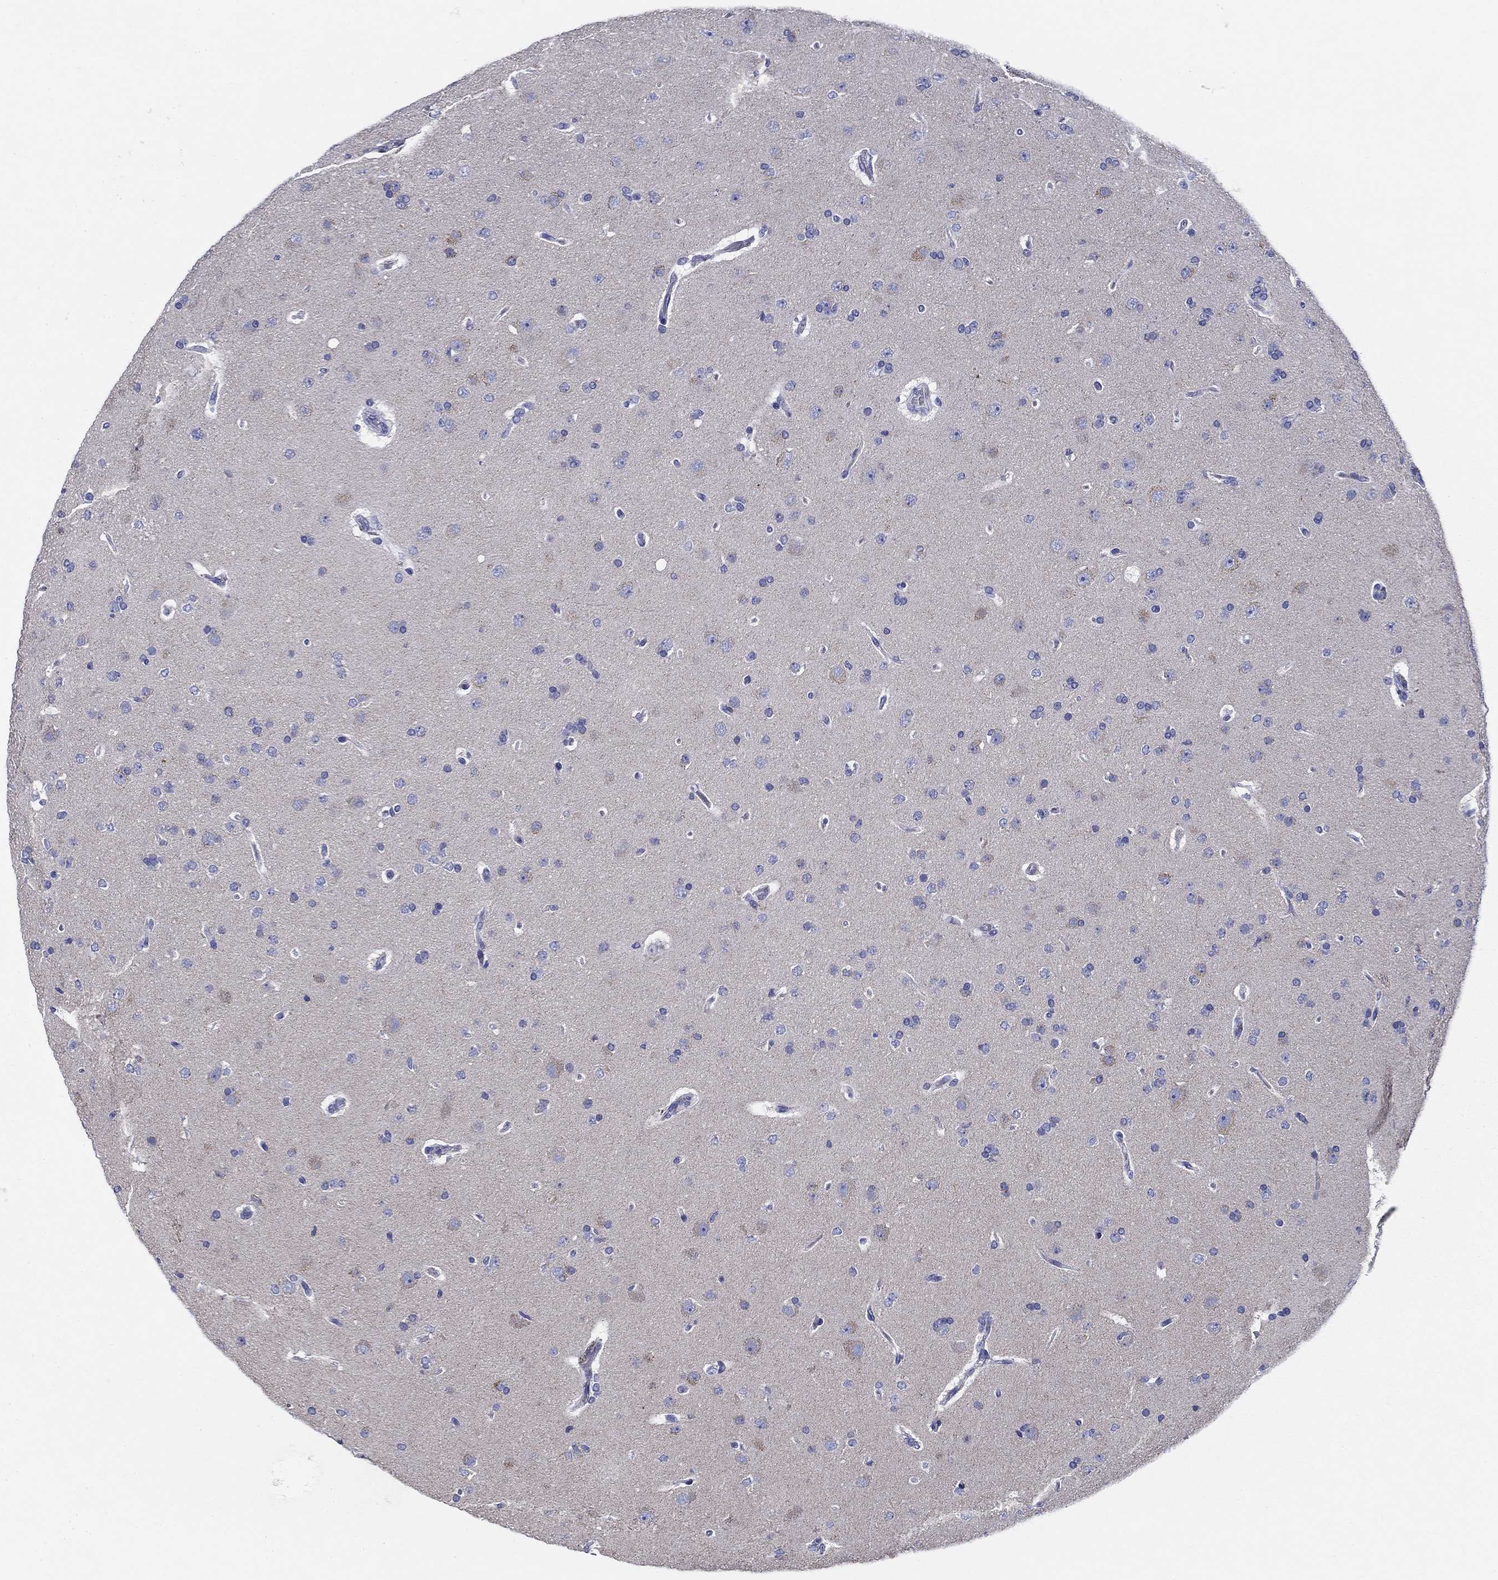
{"staining": {"intensity": "negative", "quantity": "none", "location": "none"}, "tissue": "glioma", "cell_type": "Tumor cells", "image_type": "cancer", "snomed": [{"axis": "morphology", "description": "Glioma, malignant, NOS"}, {"axis": "topography", "description": "Cerebral cortex"}], "caption": "Tumor cells are negative for protein expression in human glioma (malignant). (DAB (3,3'-diaminobenzidine) immunohistochemistry (IHC), high magnification).", "gene": "UPB1", "patient": {"sex": "male", "age": 58}}